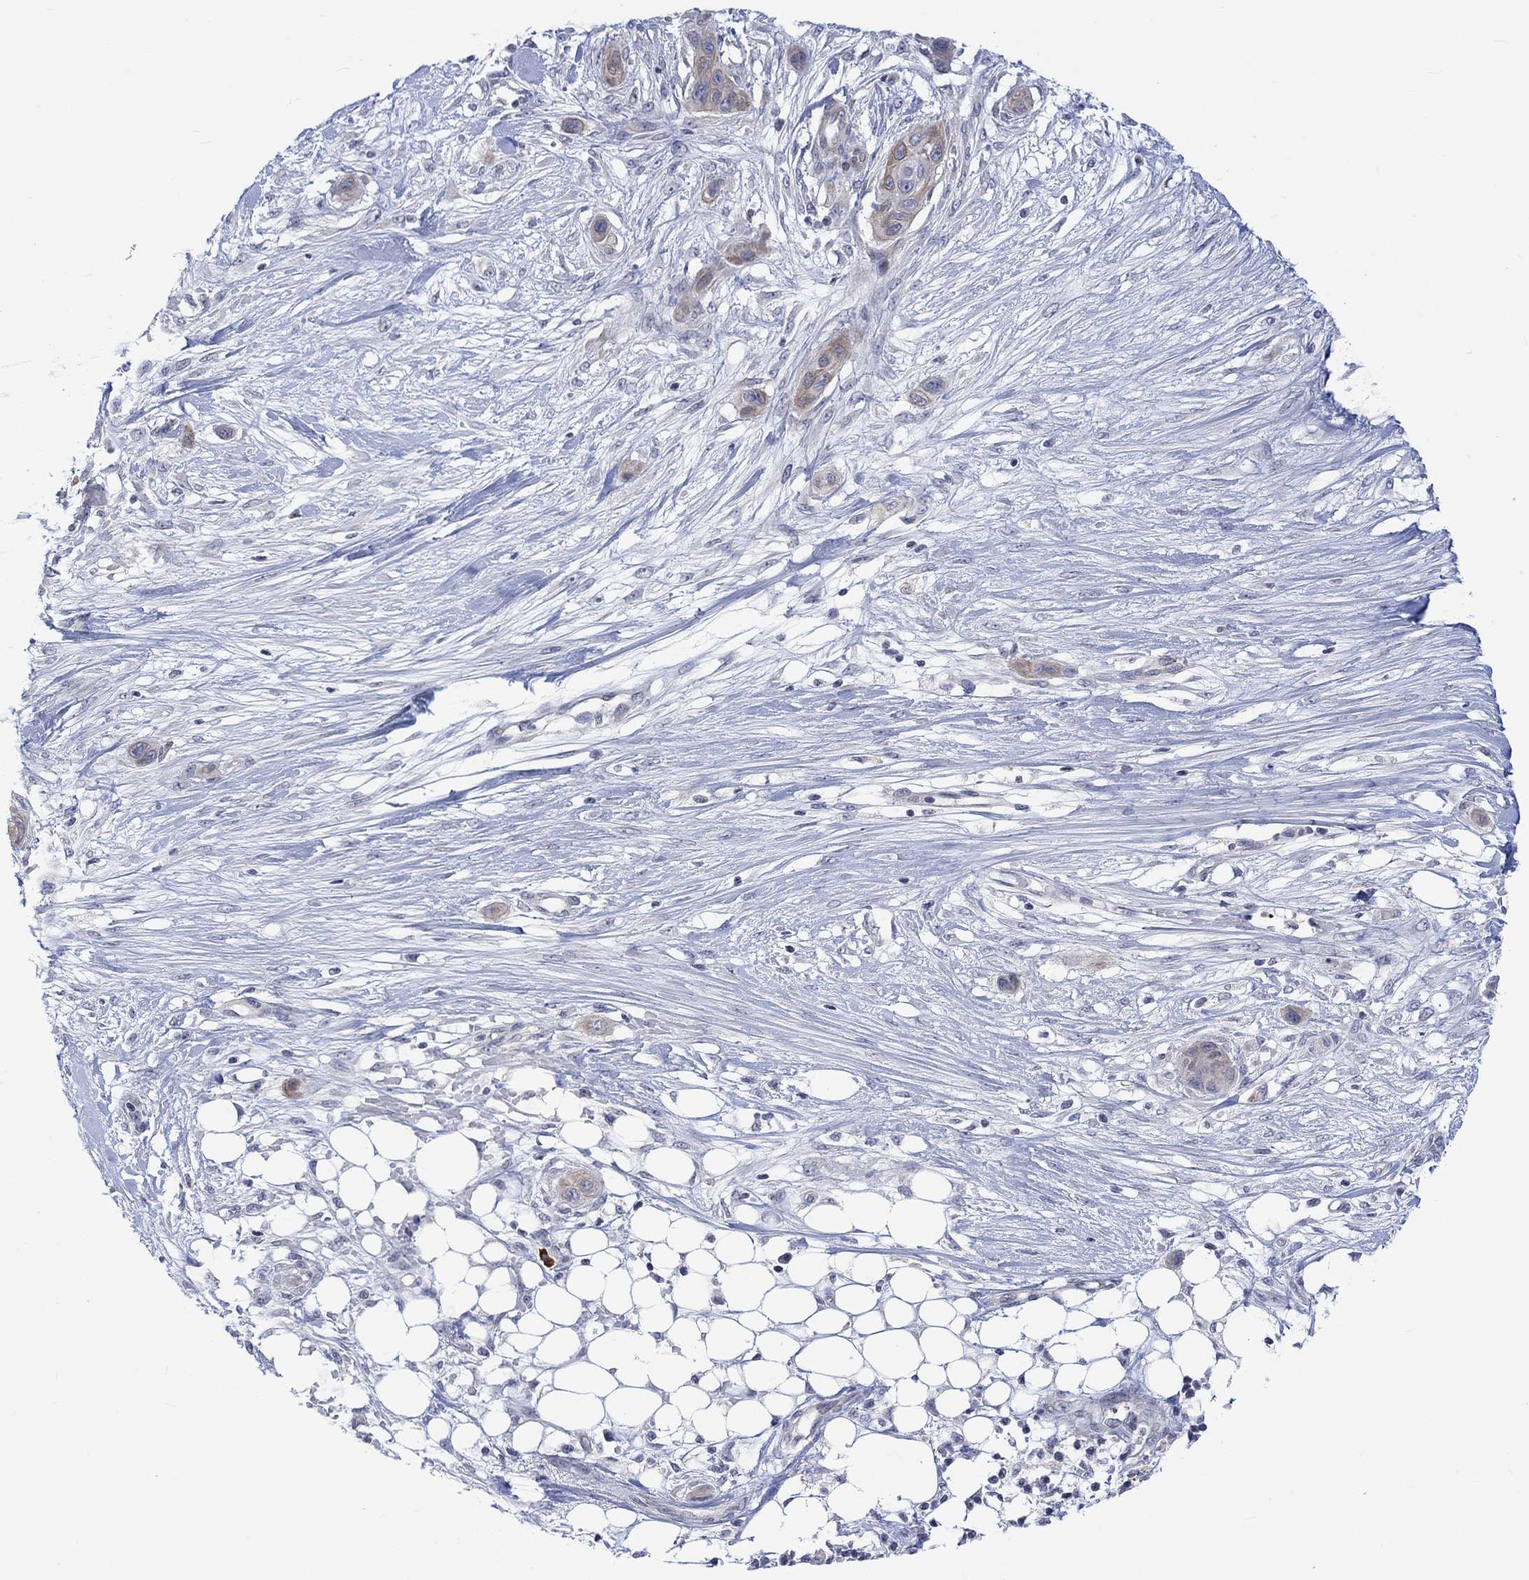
{"staining": {"intensity": "moderate", "quantity": "<25%", "location": "cytoplasmic/membranous"}, "tissue": "skin cancer", "cell_type": "Tumor cells", "image_type": "cancer", "snomed": [{"axis": "morphology", "description": "Squamous cell carcinoma, NOS"}, {"axis": "topography", "description": "Skin"}], "caption": "This is an image of immunohistochemistry (IHC) staining of squamous cell carcinoma (skin), which shows moderate positivity in the cytoplasmic/membranous of tumor cells.", "gene": "DCX", "patient": {"sex": "male", "age": 79}}